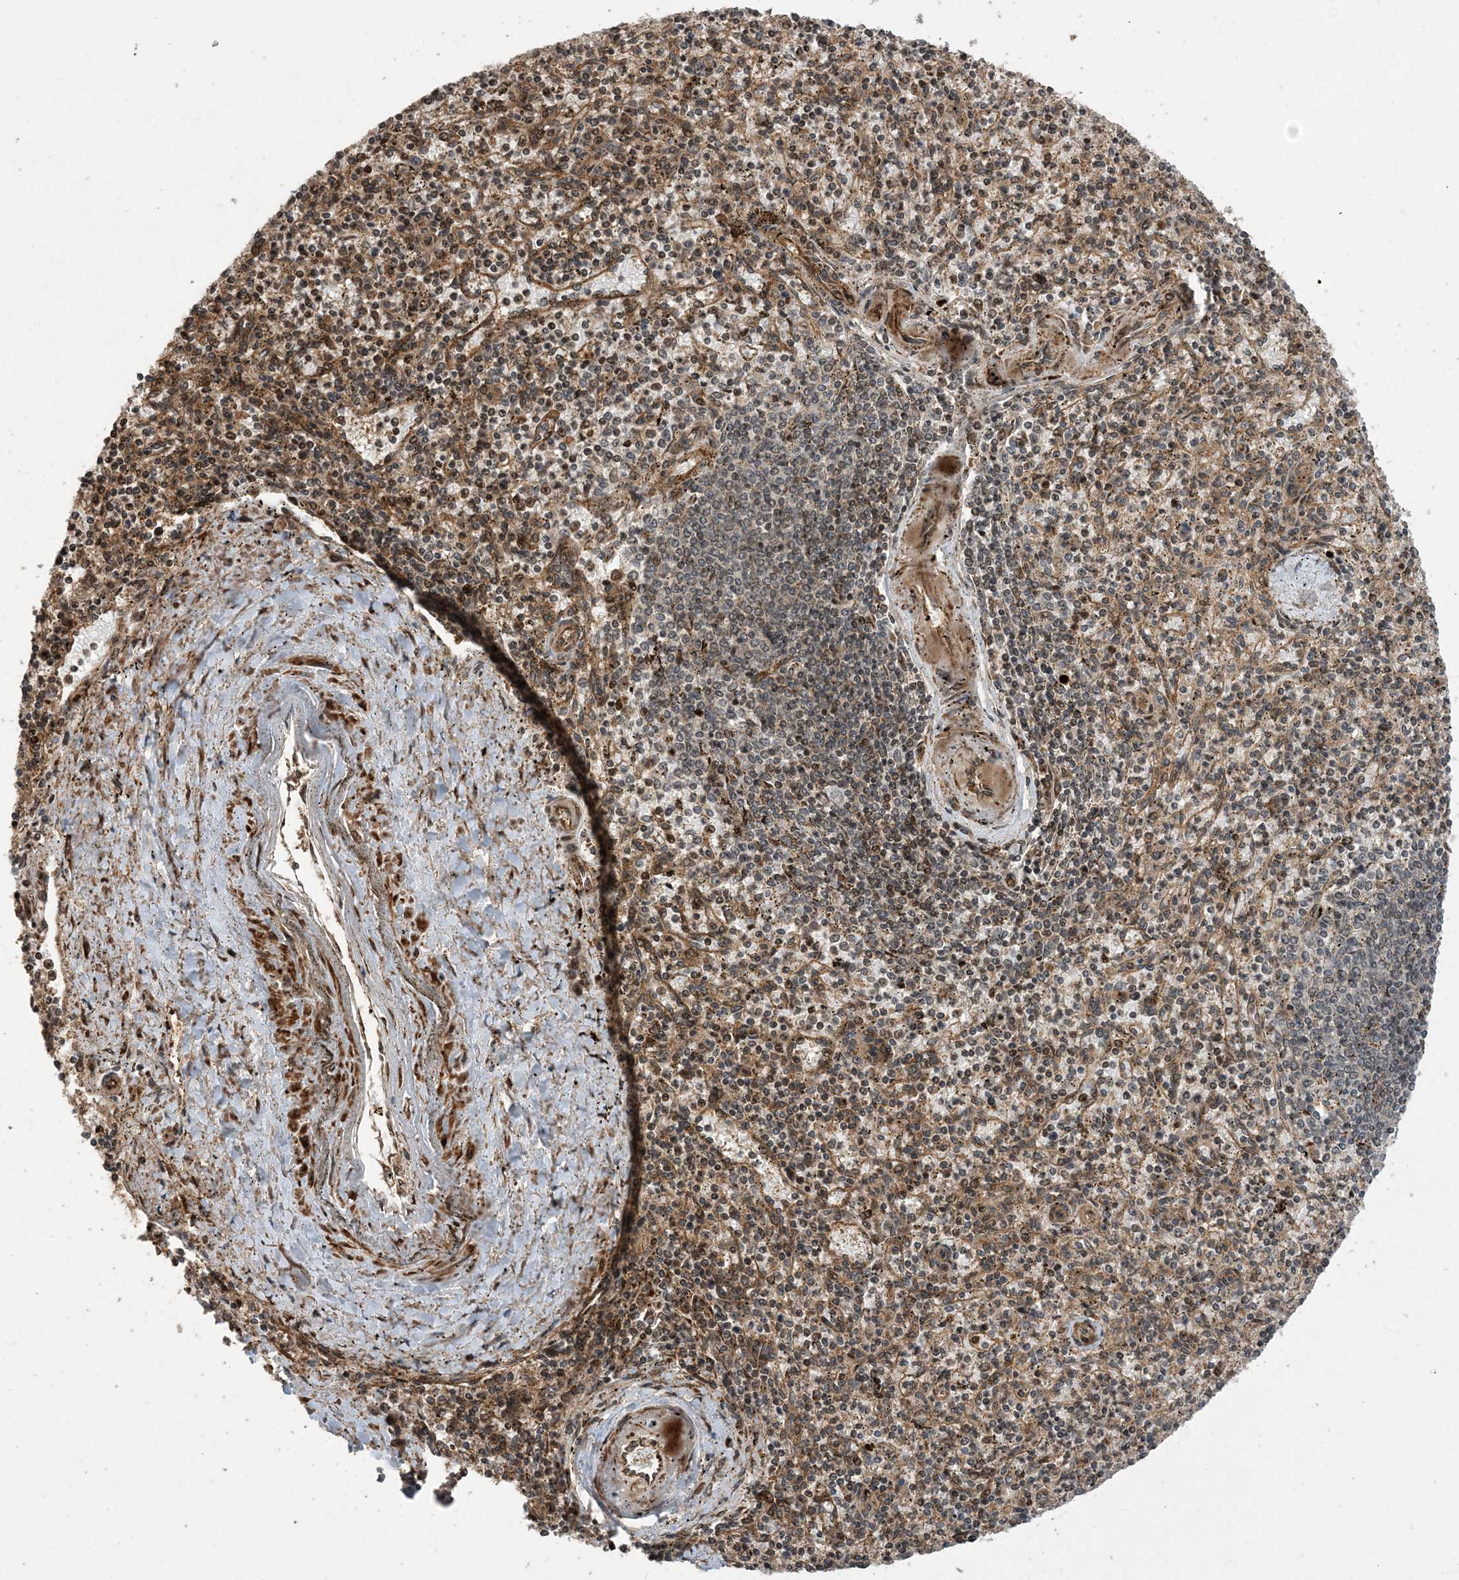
{"staining": {"intensity": "moderate", "quantity": ">75%", "location": "cytoplasmic/membranous,nuclear"}, "tissue": "spleen", "cell_type": "Cells in red pulp", "image_type": "normal", "snomed": [{"axis": "morphology", "description": "Normal tissue, NOS"}, {"axis": "topography", "description": "Spleen"}], "caption": "Protein staining by immunohistochemistry (IHC) displays moderate cytoplasmic/membranous,nuclear positivity in approximately >75% of cells in red pulp in normal spleen.", "gene": "ZNF511", "patient": {"sex": "male", "age": 72}}